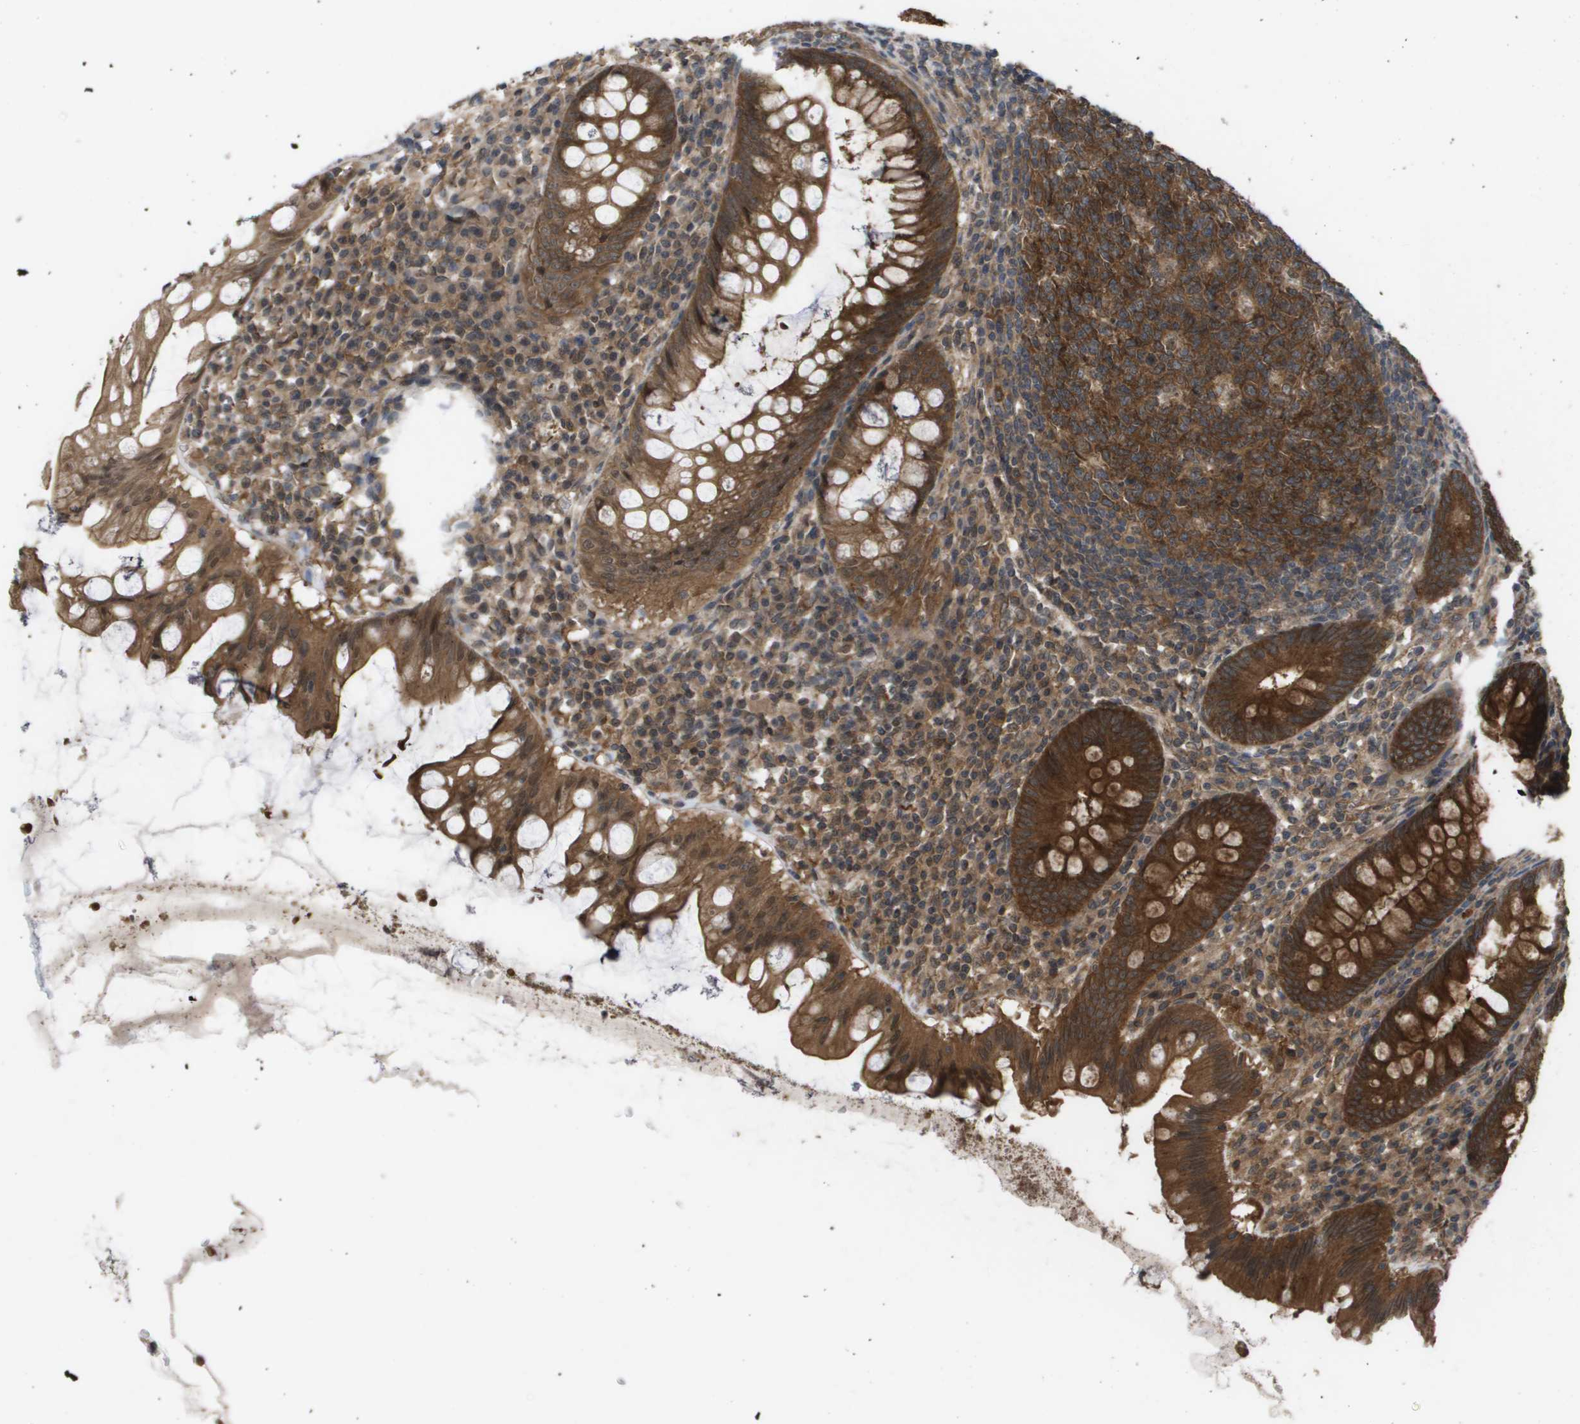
{"staining": {"intensity": "strong", "quantity": ">75%", "location": "cytoplasmic/membranous"}, "tissue": "appendix", "cell_type": "Glandular cells", "image_type": "normal", "snomed": [{"axis": "morphology", "description": "Normal tissue, NOS"}, {"axis": "topography", "description": "Appendix"}], "caption": "Unremarkable appendix reveals strong cytoplasmic/membranous expression in about >75% of glandular cells.", "gene": "CTPS2", "patient": {"sex": "male", "age": 56}}